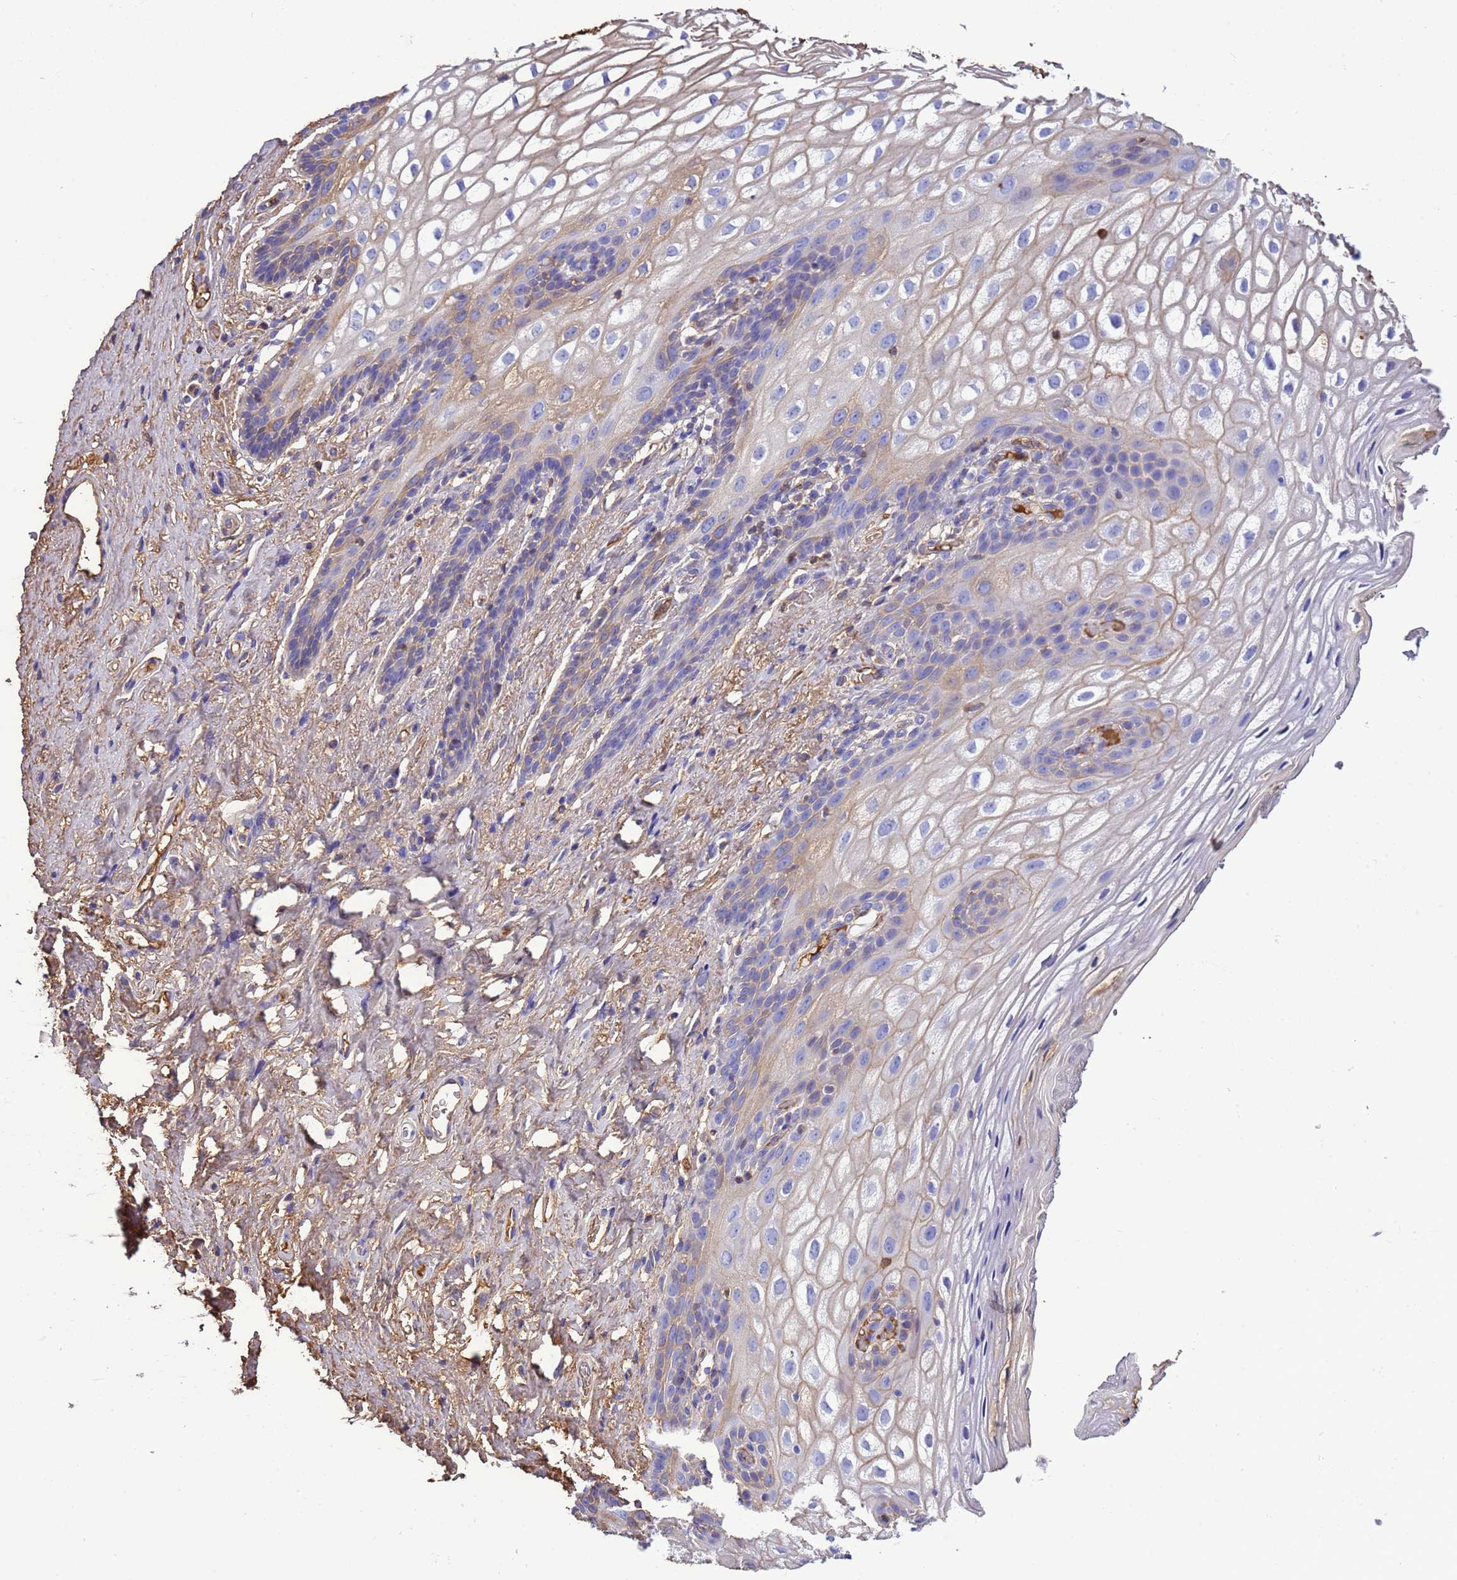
{"staining": {"intensity": "moderate", "quantity": "<25%", "location": "cytoplasmic/membranous"}, "tissue": "vagina", "cell_type": "Squamous epithelial cells", "image_type": "normal", "snomed": [{"axis": "morphology", "description": "Normal tissue, NOS"}, {"axis": "topography", "description": "Vagina"}, {"axis": "topography", "description": "Peripheral nerve tissue"}], "caption": "A histopathology image of human vagina stained for a protein demonstrates moderate cytoplasmic/membranous brown staining in squamous epithelial cells. (Brightfield microscopy of DAB IHC at high magnification).", "gene": "H1", "patient": {"sex": "female", "age": 71}}